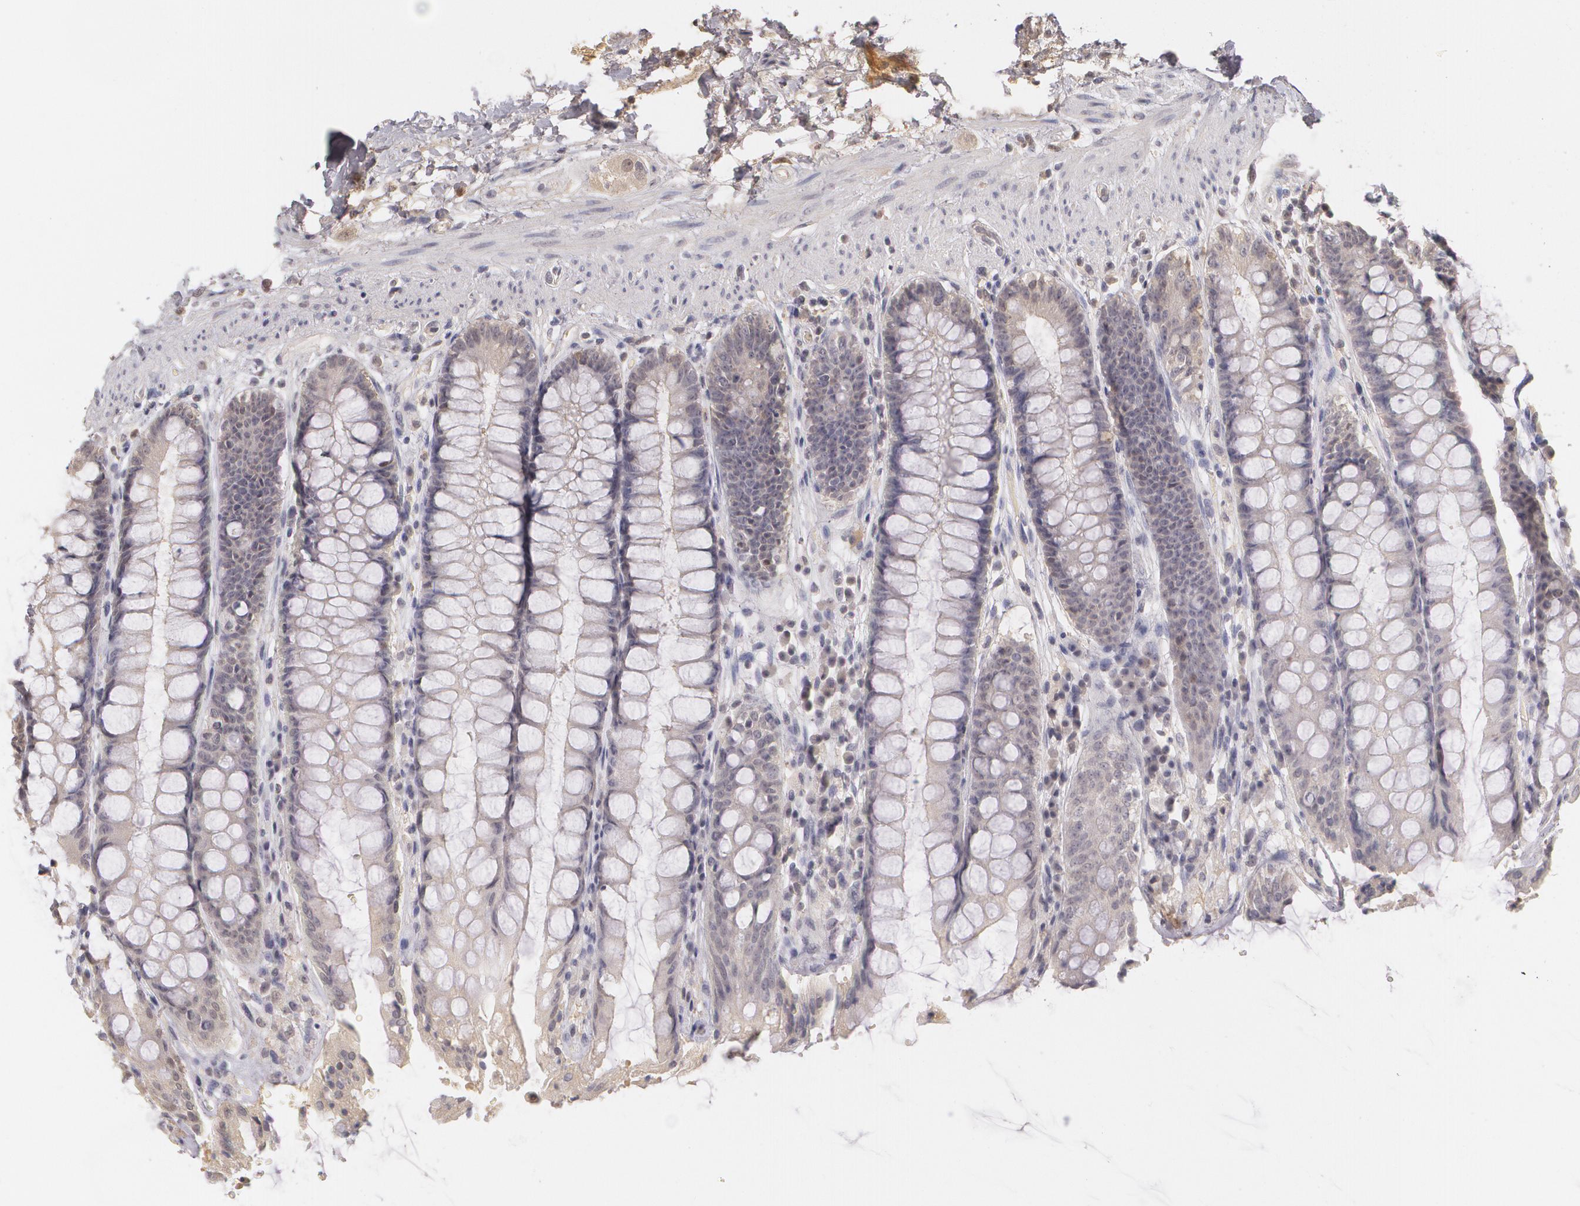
{"staining": {"intensity": "negative", "quantity": "none", "location": "none"}, "tissue": "rectum", "cell_type": "Glandular cells", "image_type": "normal", "snomed": [{"axis": "morphology", "description": "Normal tissue, NOS"}, {"axis": "topography", "description": "Rectum"}], "caption": "Glandular cells show no significant protein positivity in unremarkable rectum. Brightfield microscopy of immunohistochemistry (IHC) stained with DAB (brown) and hematoxylin (blue), captured at high magnification.", "gene": "LRG1", "patient": {"sex": "female", "age": 46}}